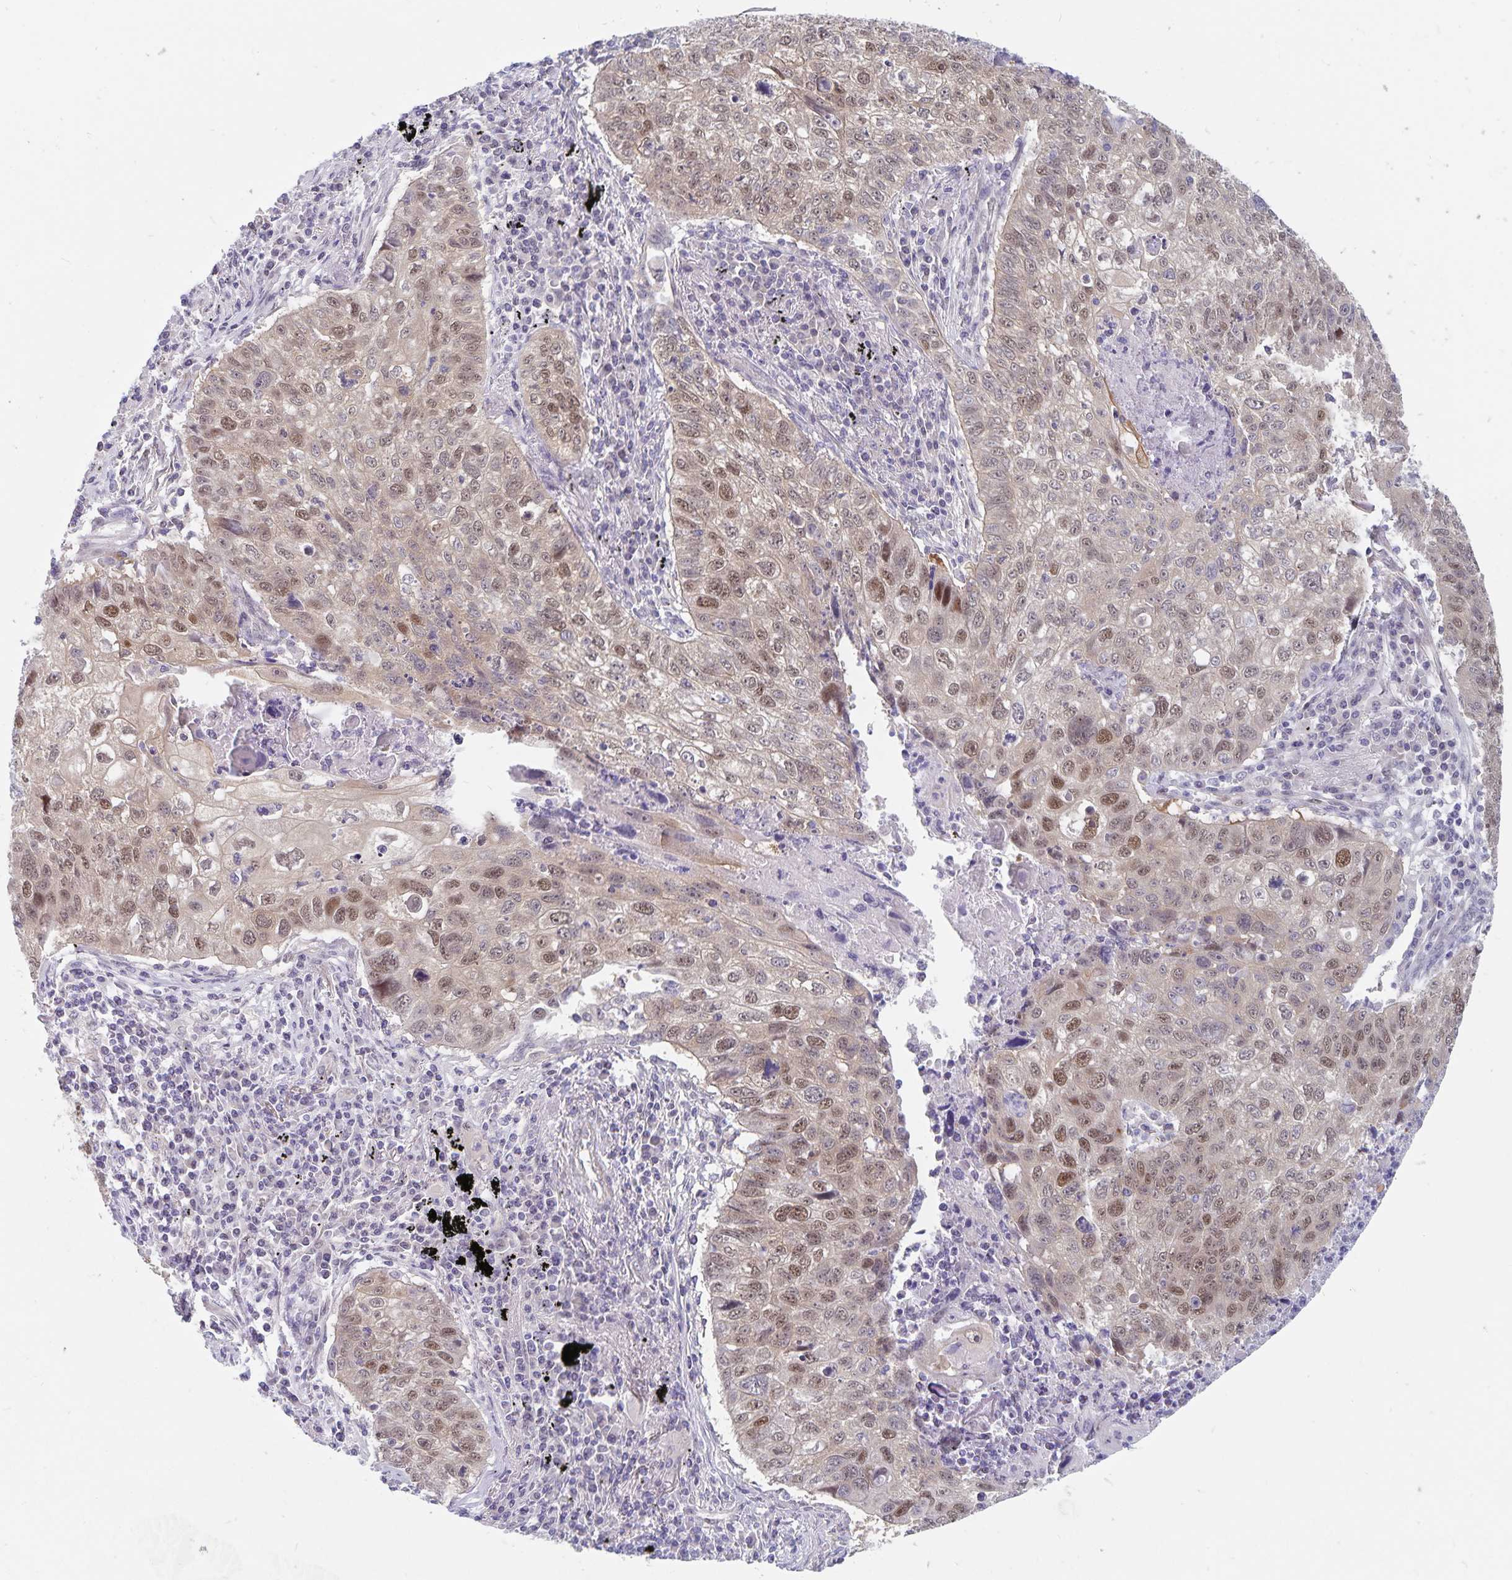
{"staining": {"intensity": "moderate", "quantity": "25%-75%", "location": "cytoplasmic/membranous,nuclear"}, "tissue": "lung cancer", "cell_type": "Tumor cells", "image_type": "cancer", "snomed": [{"axis": "morphology", "description": "Normal morphology"}, {"axis": "morphology", "description": "Aneuploidy"}, {"axis": "morphology", "description": "Squamous cell carcinoma, NOS"}, {"axis": "topography", "description": "Lymph node"}, {"axis": "topography", "description": "Lung"}], "caption": "Moderate cytoplasmic/membranous and nuclear protein expression is seen in approximately 25%-75% of tumor cells in lung squamous cell carcinoma. The protein of interest is shown in brown color, while the nuclei are stained blue.", "gene": "BAG6", "patient": {"sex": "female", "age": 76}}